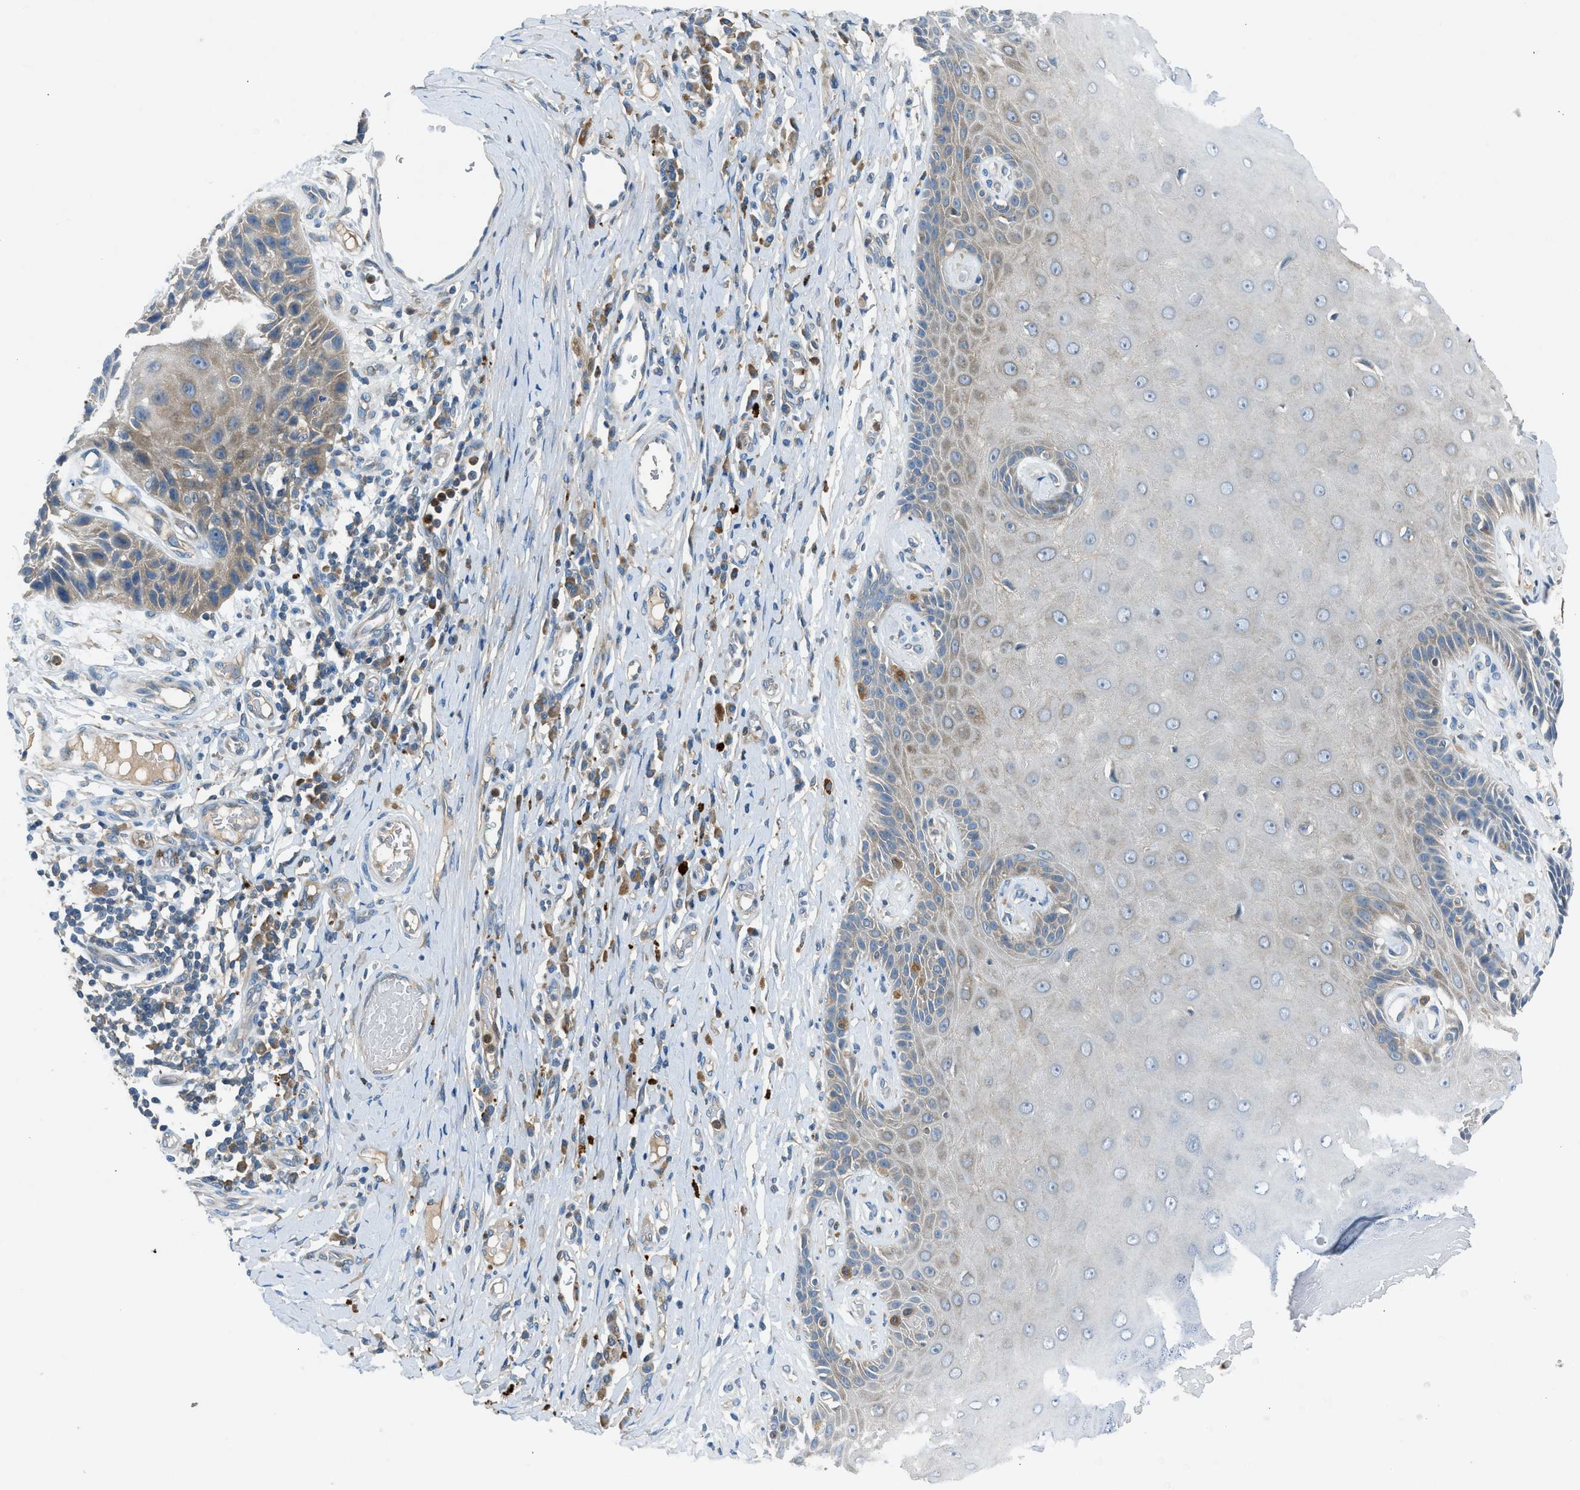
{"staining": {"intensity": "weak", "quantity": "<25%", "location": "cytoplasmic/membranous"}, "tissue": "skin", "cell_type": "Epidermal cells", "image_type": "normal", "snomed": [{"axis": "morphology", "description": "Normal tissue, NOS"}, {"axis": "topography", "description": "Vulva"}], "caption": "This is an immunohistochemistry (IHC) photomicrograph of benign skin. There is no expression in epidermal cells.", "gene": "BMP1", "patient": {"sex": "female", "age": 73}}